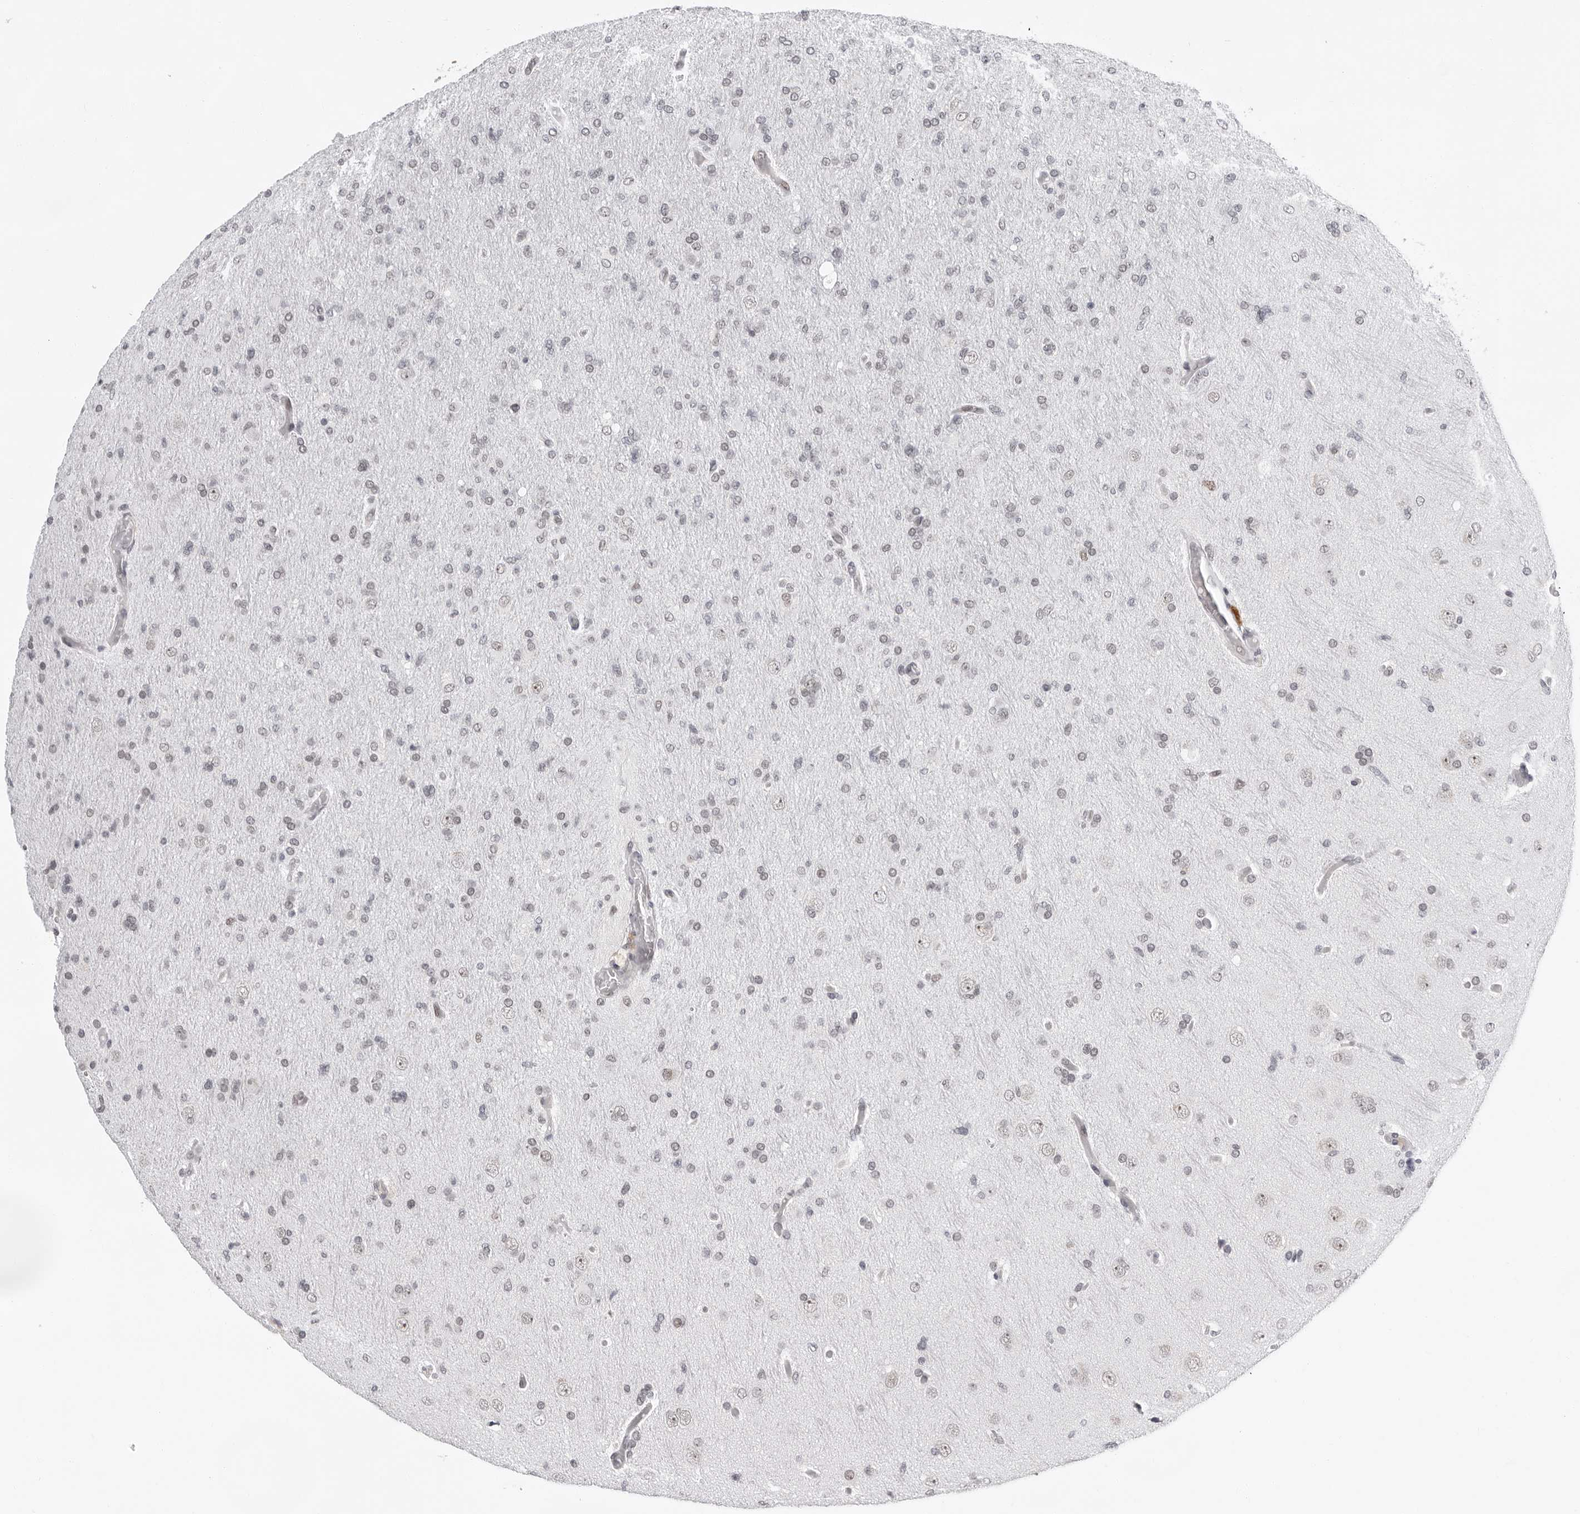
{"staining": {"intensity": "weak", "quantity": ">75%", "location": "nuclear"}, "tissue": "glioma", "cell_type": "Tumor cells", "image_type": "cancer", "snomed": [{"axis": "morphology", "description": "Glioma, malignant, High grade"}, {"axis": "topography", "description": "Cerebral cortex"}], "caption": "Immunohistochemical staining of human glioma demonstrates low levels of weak nuclear expression in about >75% of tumor cells.", "gene": "USP1", "patient": {"sex": "female", "age": 36}}